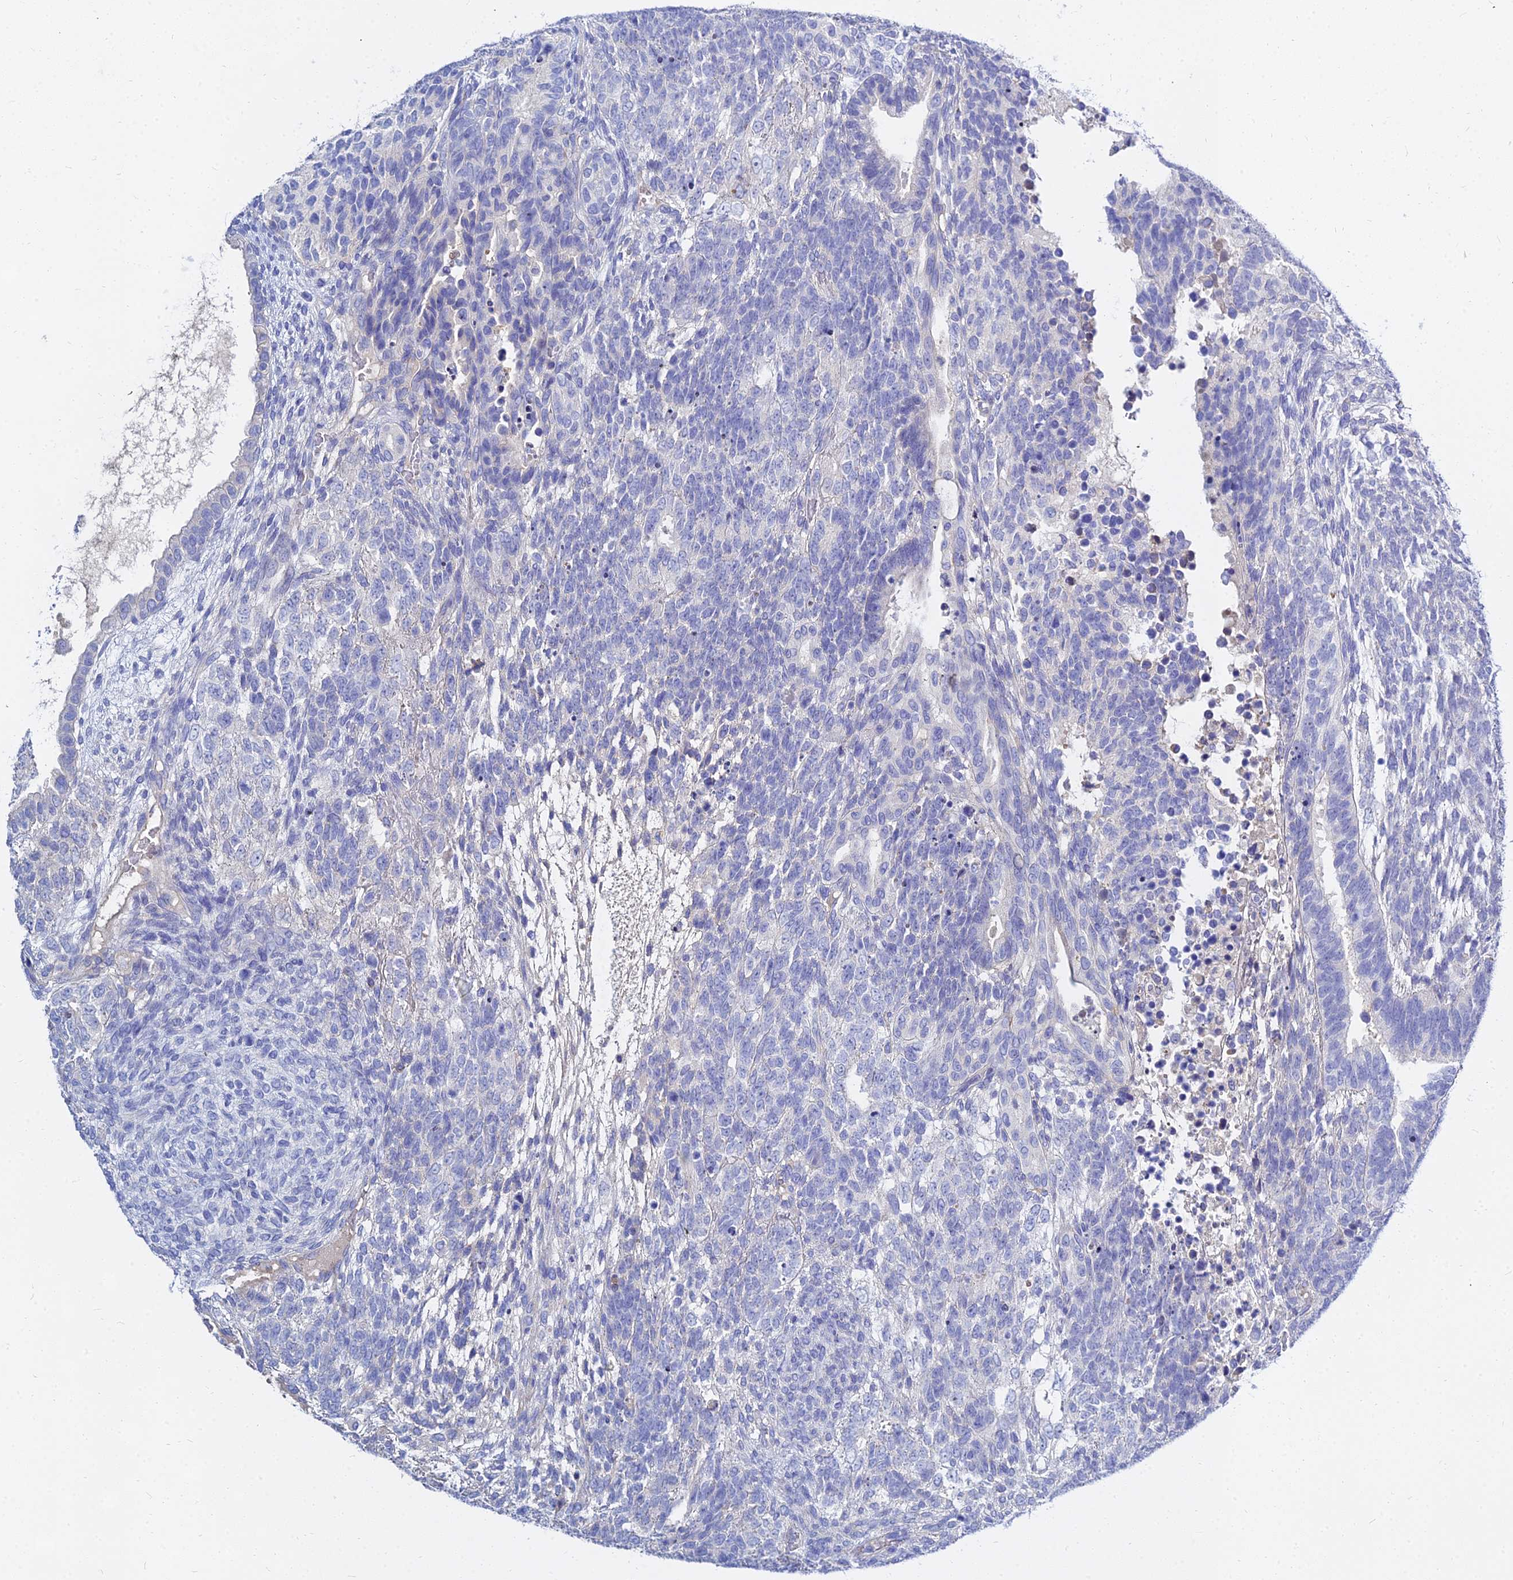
{"staining": {"intensity": "negative", "quantity": "none", "location": "none"}, "tissue": "testis cancer", "cell_type": "Tumor cells", "image_type": "cancer", "snomed": [{"axis": "morphology", "description": "Carcinoma, Embryonal, NOS"}, {"axis": "topography", "description": "Testis"}], "caption": "A high-resolution micrograph shows IHC staining of testis embryonal carcinoma, which demonstrates no significant expression in tumor cells. (Brightfield microscopy of DAB (3,3'-diaminobenzidine) immunohistochemistry (IHC) at high magnification).", "gene": "ZNF552", "patient": {"sex": "male", "age": 23}}